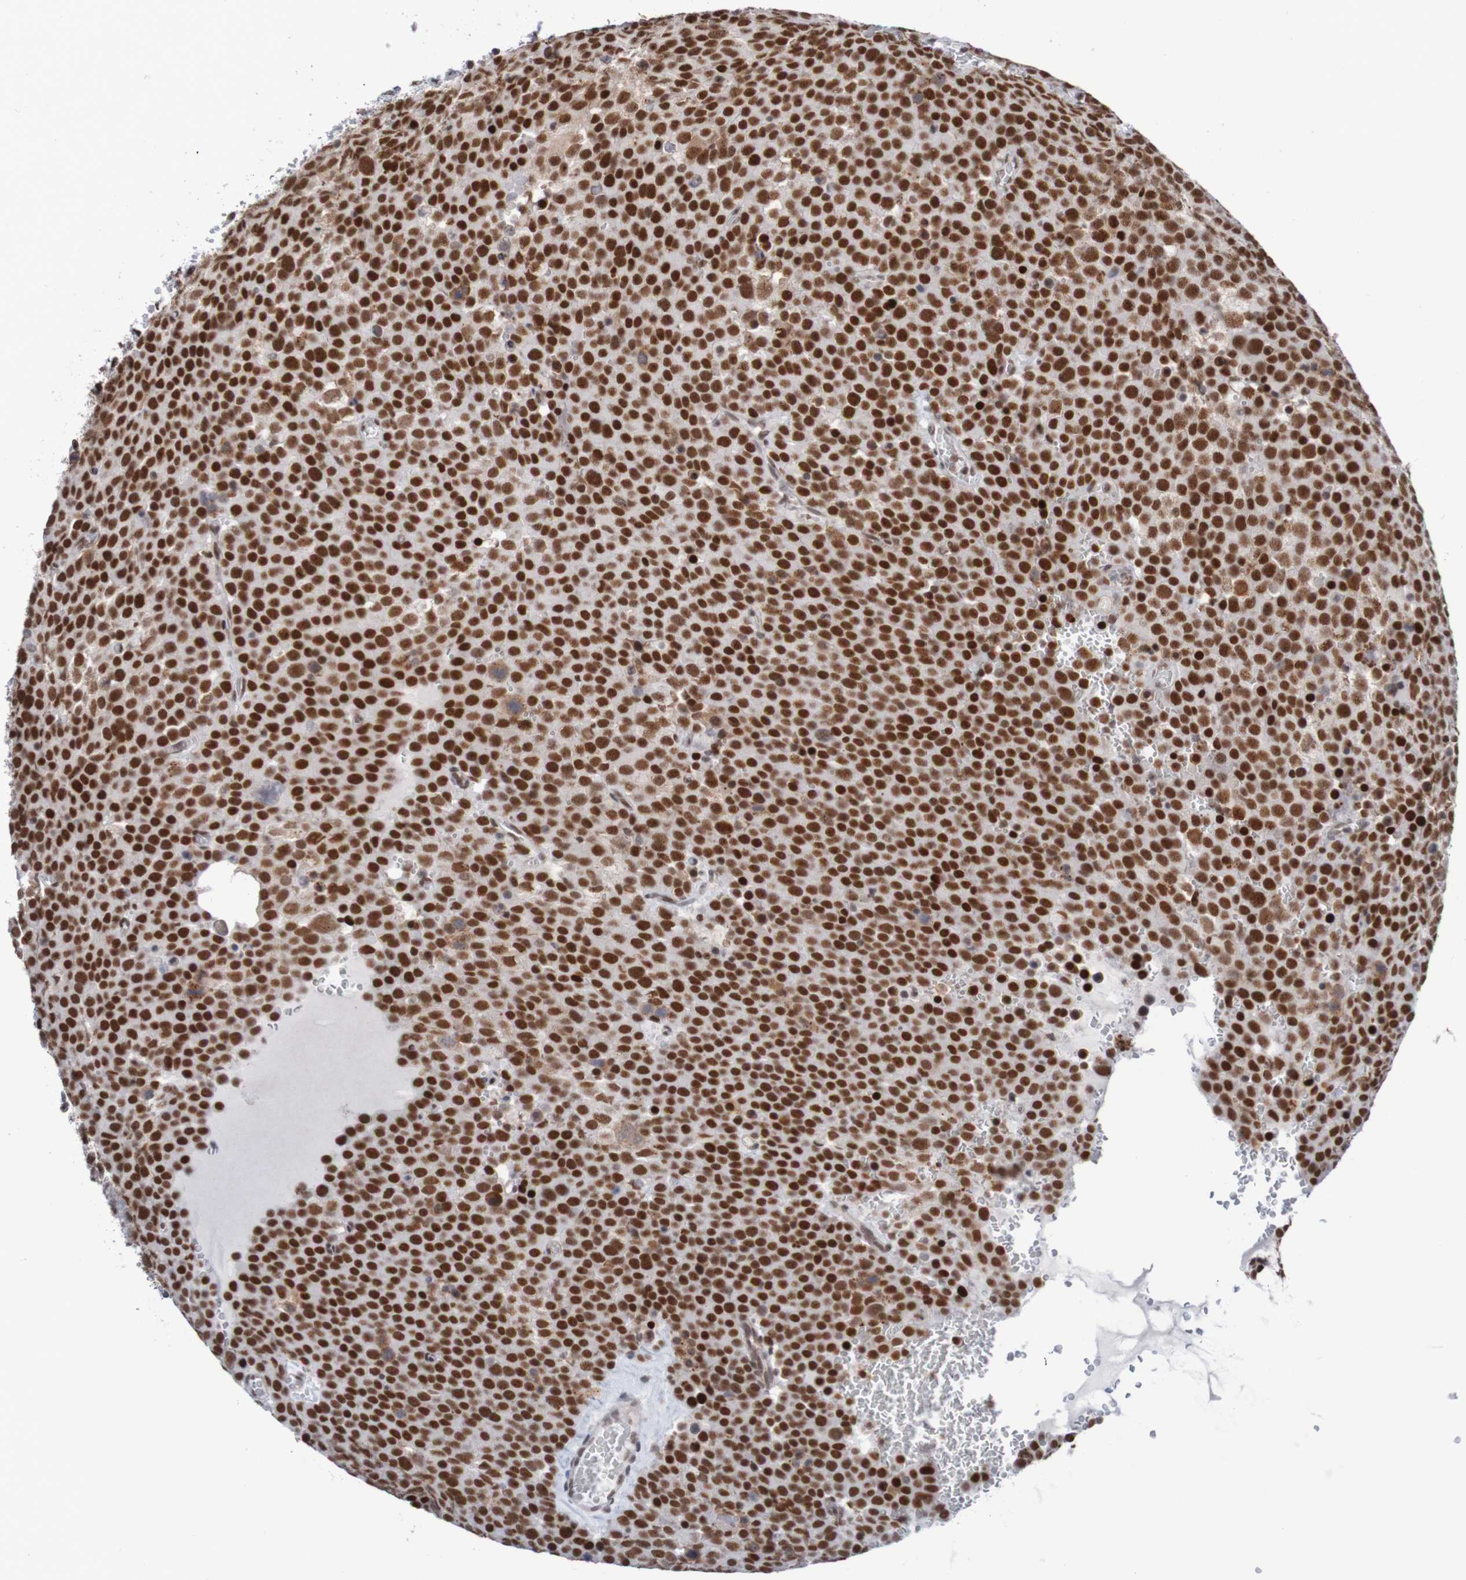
{"staining": {"intensity": "strong", "quantity": ">75%", "location": "nuclear"}, "tissue": "testis cancer", "cell_type": "Tumor cells", "image_type": "cancer", "snomed": [{"axis": "morphology", "description": "Seminoma, NOS"}, {"axis": "topography", "description": "Testis"}], "caption": "Immunohistochemistry (IHC) staining of testis seminoma, which demonstrates high levels of strong nuclear positivity in about >75% of tumor cells indicating strong nuclear protein expression. The staining was performed using DAB (3,3'-diaminobenzidine) (brown) for protein detection and nuclei were counterstained in hematoxylin (blue).", "gene": "CDC5L", "patient": {"sex": "male", "age": 71}}